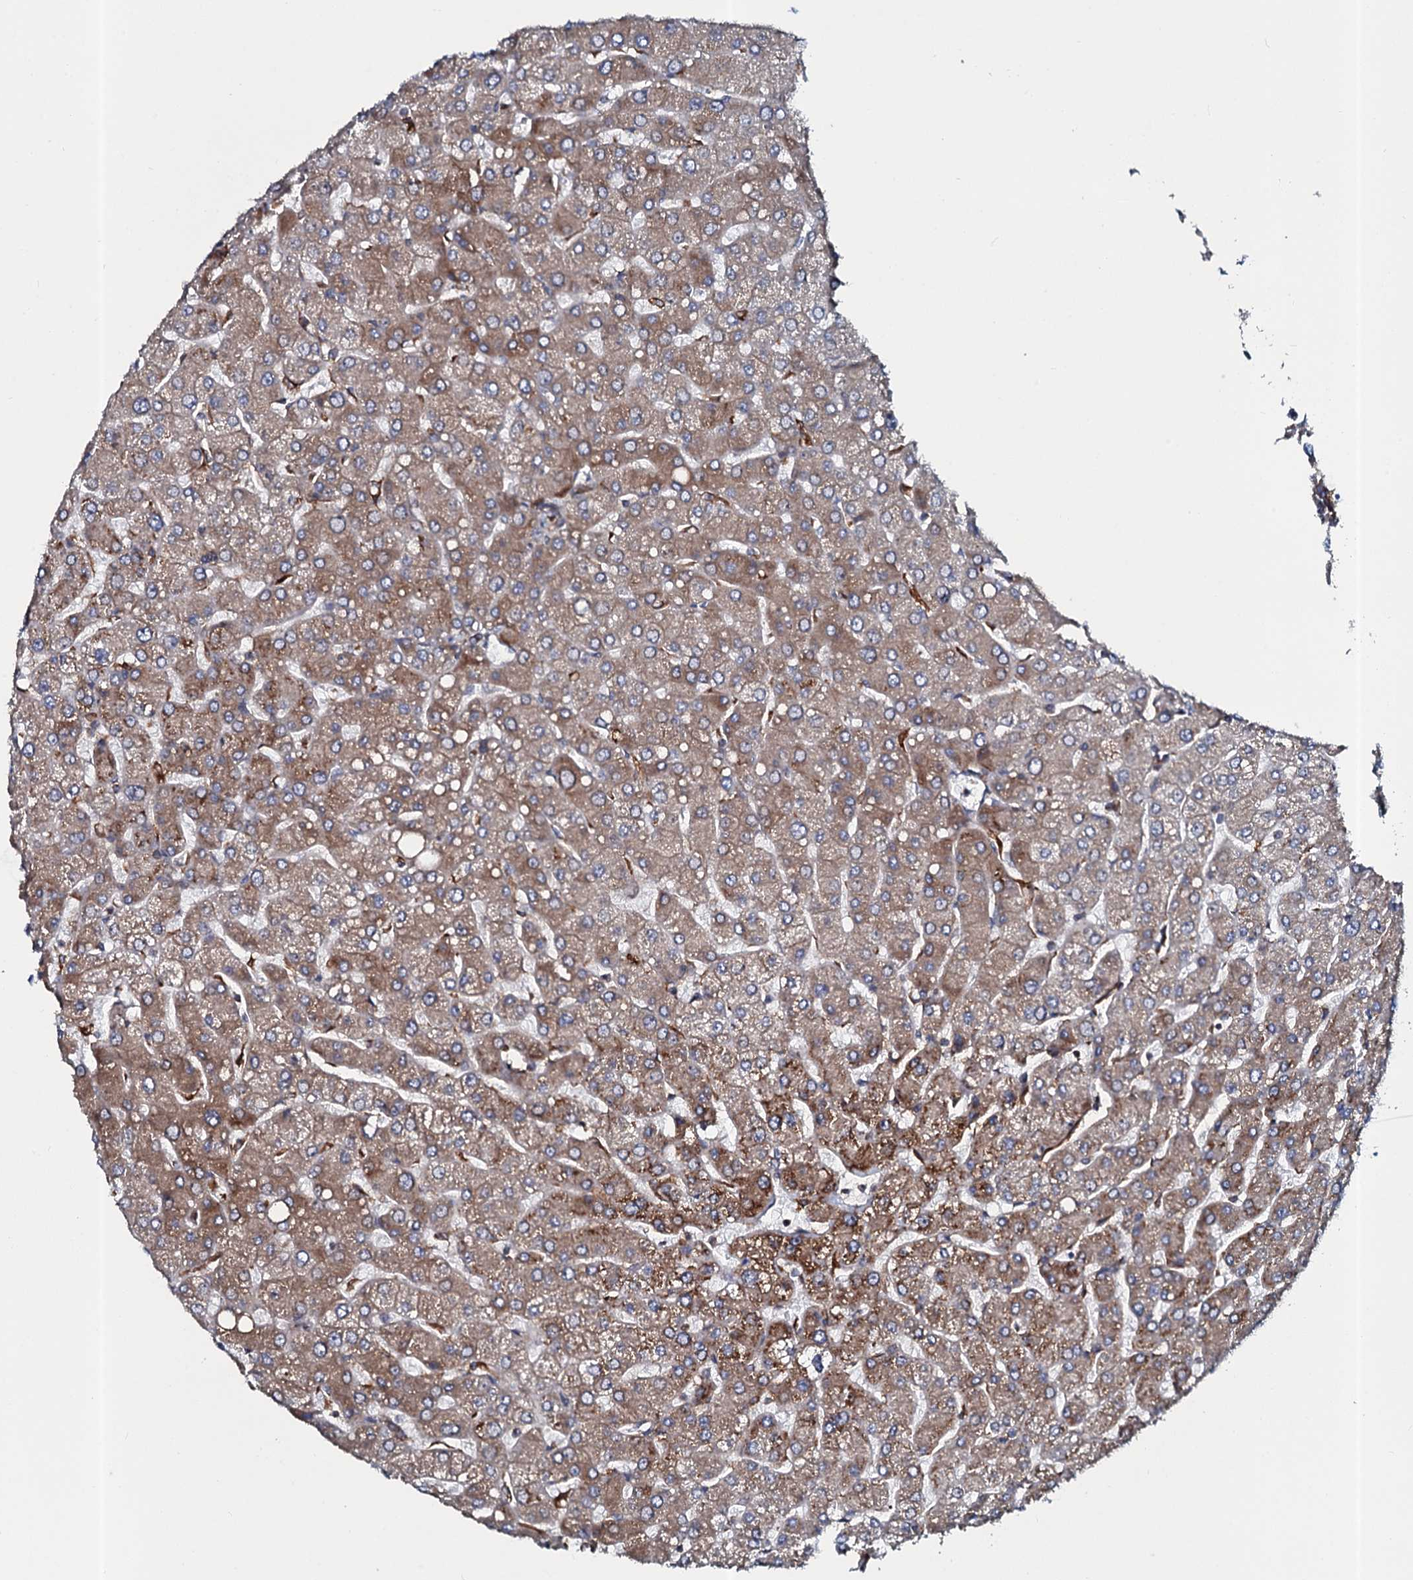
{"staining": {"intensity": "weak", "quantity": ">75%", "location": "cytoplasmic/membranous"}, "tissue": "liver", "cell_type": "Cholangiocytes", "image_type": "normal", "snomed": [{"axis": "morphology", "description": "Normal tissue, NOS"}, {"axis": "topography", "description": "Liver"}], "caption": "Immunohistochemistry (IHC) (DAB) staining of unremarkable human liver shows weak cytoplasmic/membranous protein staining in approximately >75% of cholangiocytes.", "gene": "TMEM151A", "patient": {"sex": "male", "age": 55}}